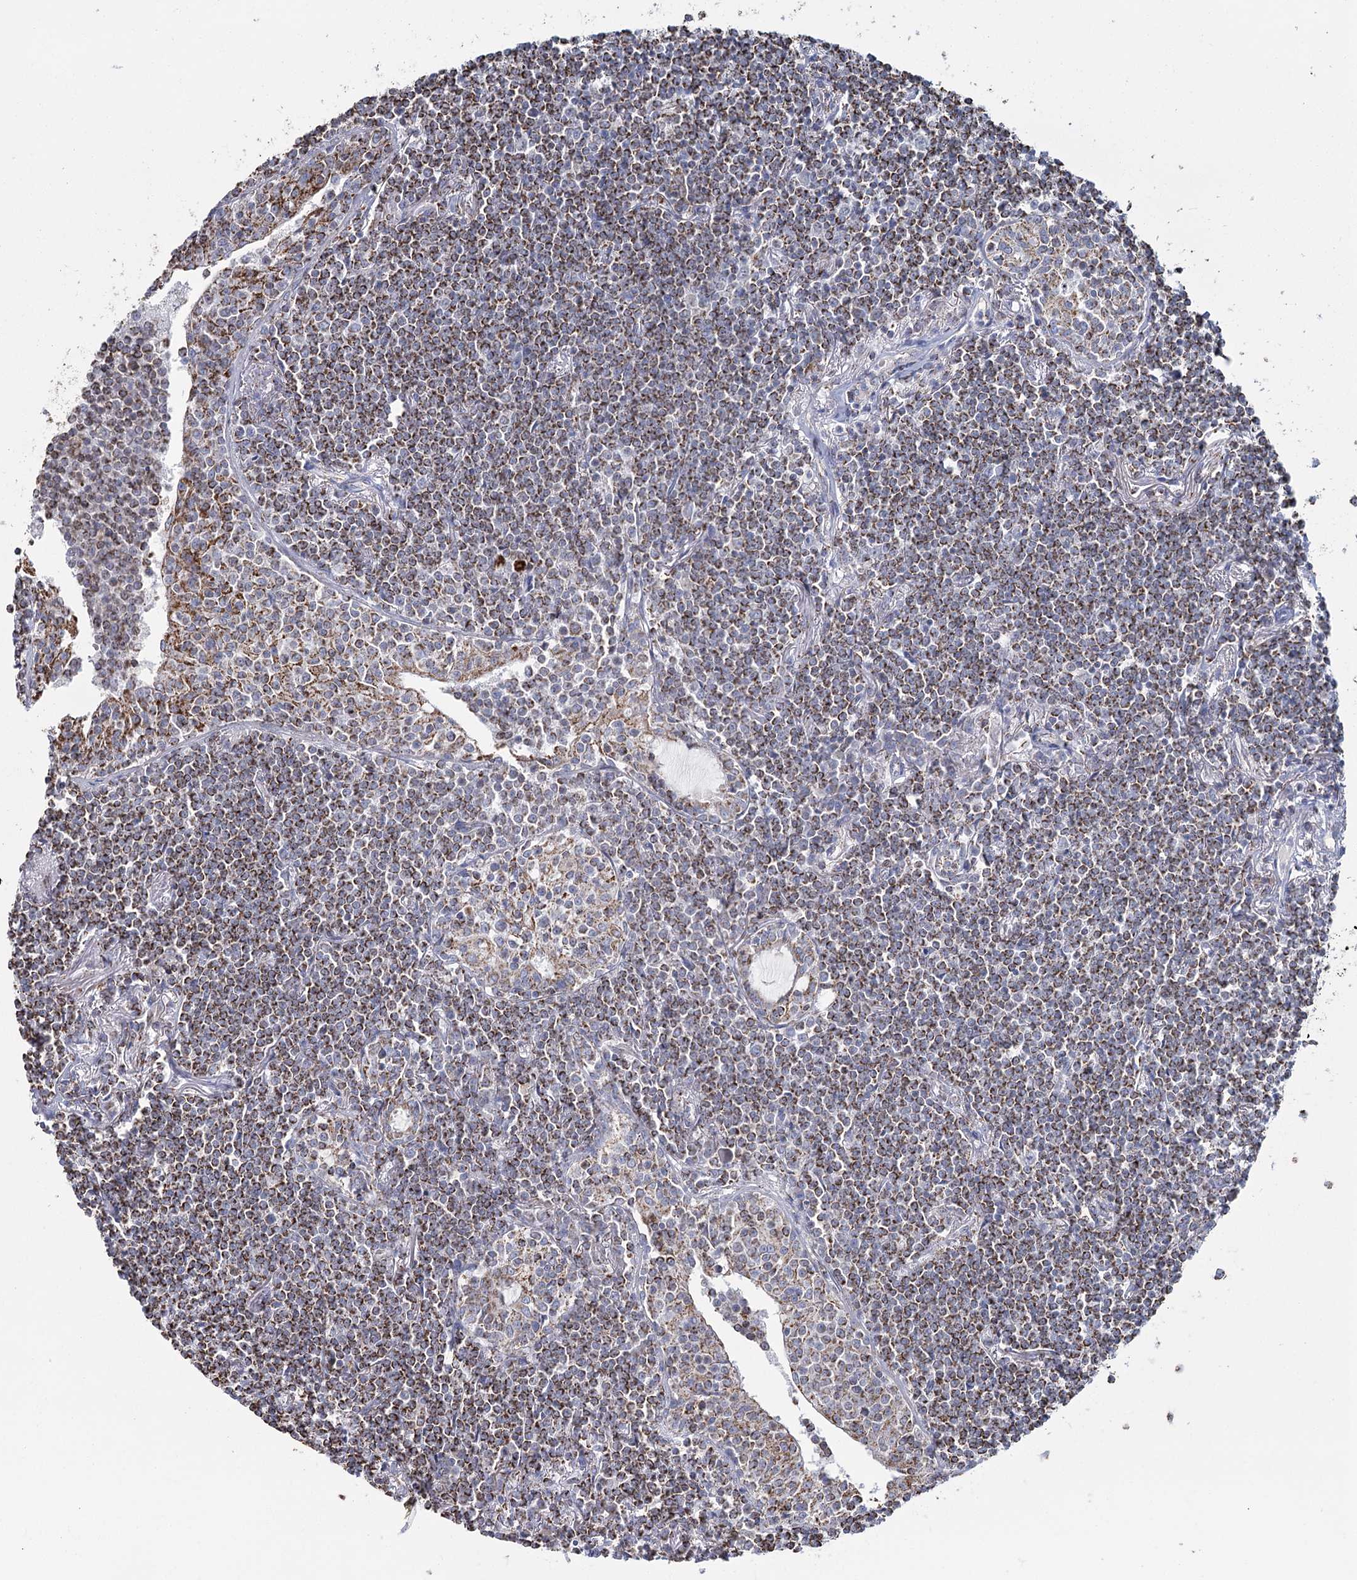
{"staining": {"intensity": "strong", "quantity": ">75%", "location": "cytoplasmic/membranous"}, "tissue": "lymphoma", "cell_type": "Tumor cells", "image_type": "cancer", "snomed": [{"axis": "morphology", "description": "Malignant lymphoma, non-Hodgkin's type, Low grade"}, {"axis": "topography", "description": "Lung"}], "caption": "Lymphoma stained with a protein marker exhibits strong staining in tumor cells.", "gene": "MRPL44", "patient": {"sex": "female", "age": 71}}